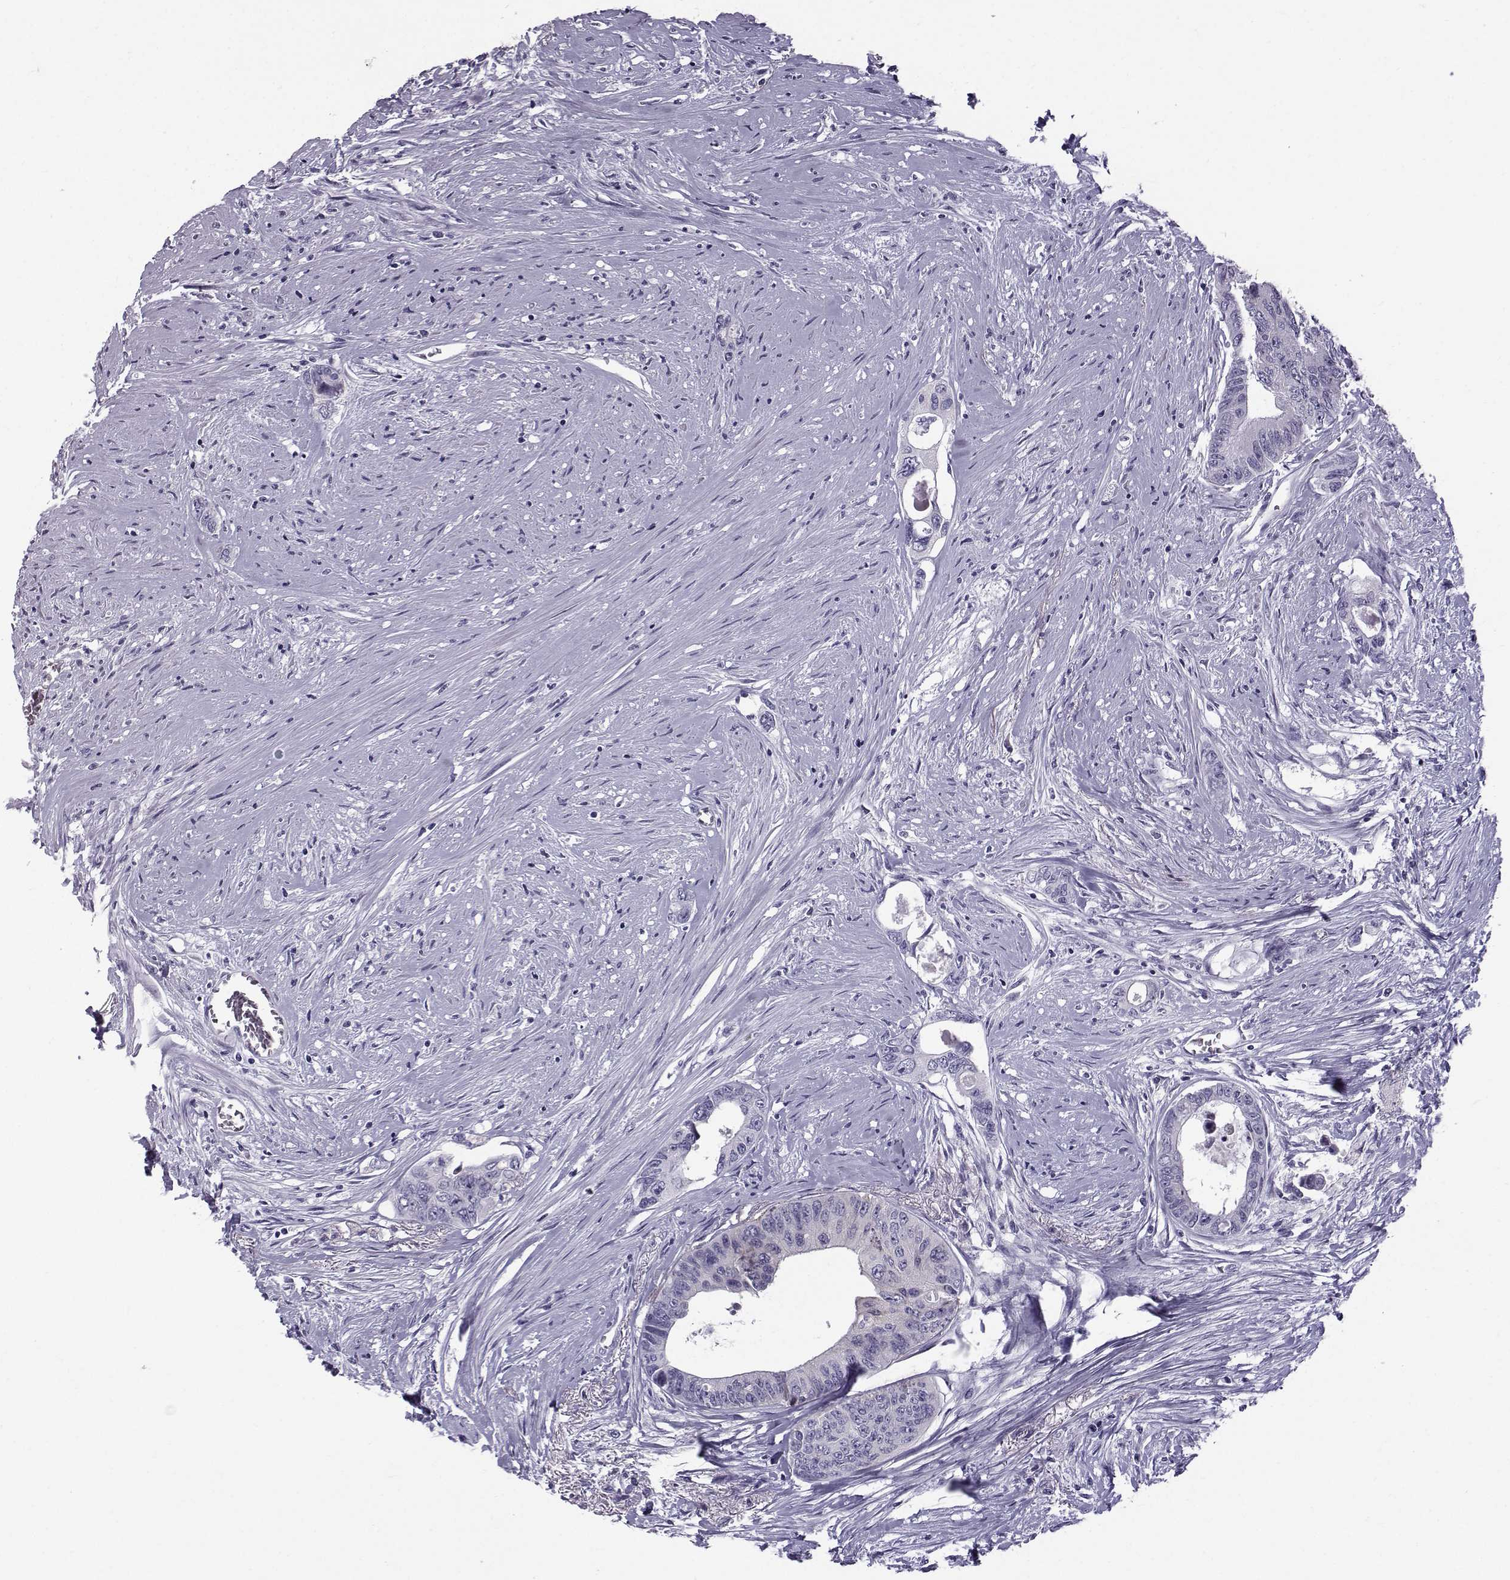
{"staining": {"intensity": "negative", "quantity": "none", "location": "none"}, "tissue": "colorectal cancer", "cell_type": "Tumor cells", "image_type": "cancer", "snomed": [{"axis": "morphology", "description": "Adenocarcinoma, NOS"}, {"axis": "topography", "description": "Rectum"}], "caption": "An image of adenocarcinoma (colorectal) stained for a protein reveals no brown staining in tumor cells.", "gene": "DMRT3", "patient": {"sex": "male", "age": 59}}